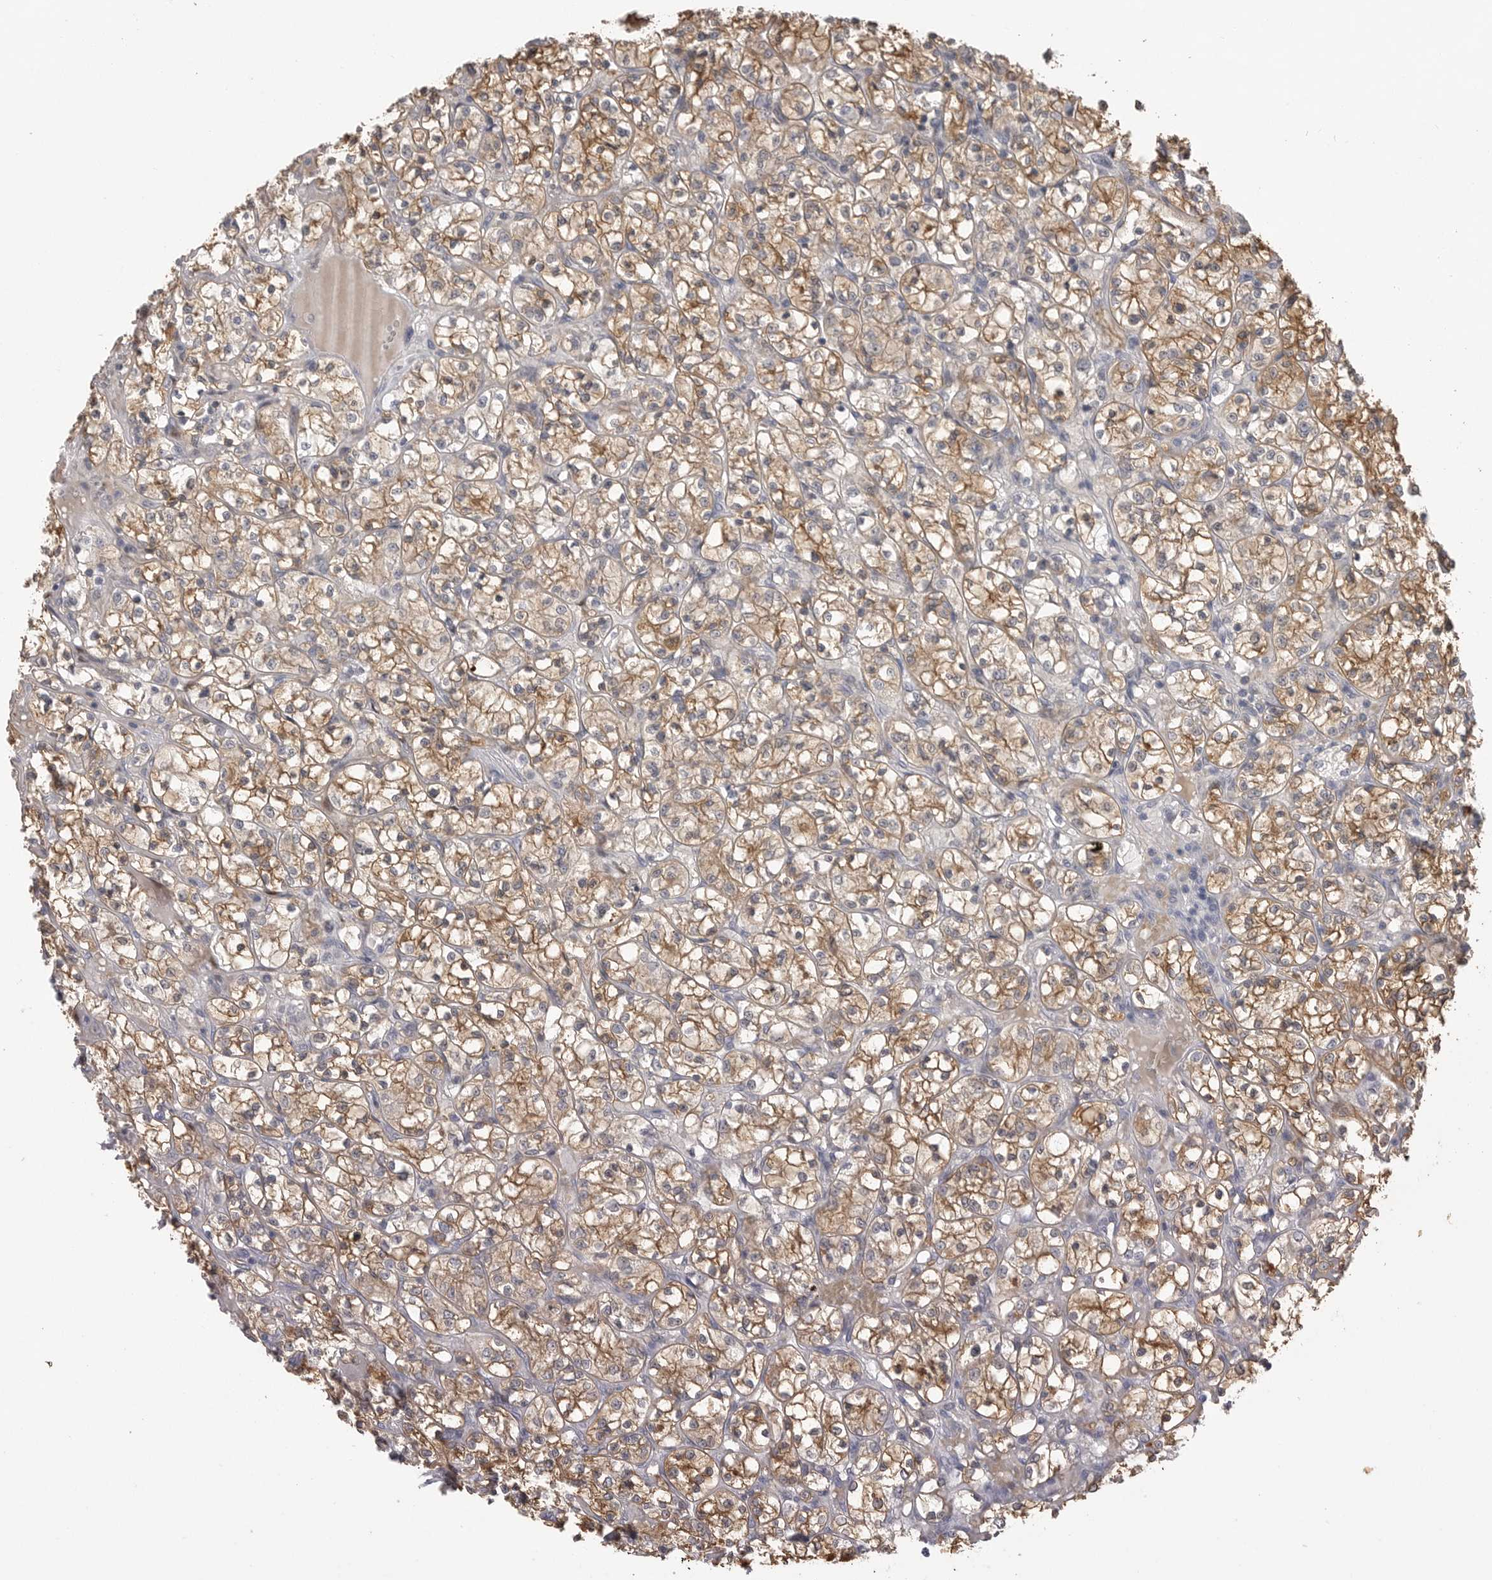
{"staining": {"intensity": "moderate", "quantity": ">75%", "location": "cytoplasmic/membranous"}, "tissue": "renal cancer", "cell_type": "Tumor cells", "image_type": "cancer", "snomed": [{"axis": "morphology", "description": "Adenocarcinoma, NOS"}, {"axis": "topography", "description": "Kidney"}], "caption": "Renal adenocarcinoma stained with a protein marker reveals moderate staining in tumor cells.", "gene": "PLEKHF1", "patient": {"sex": "female", "age": 69}}